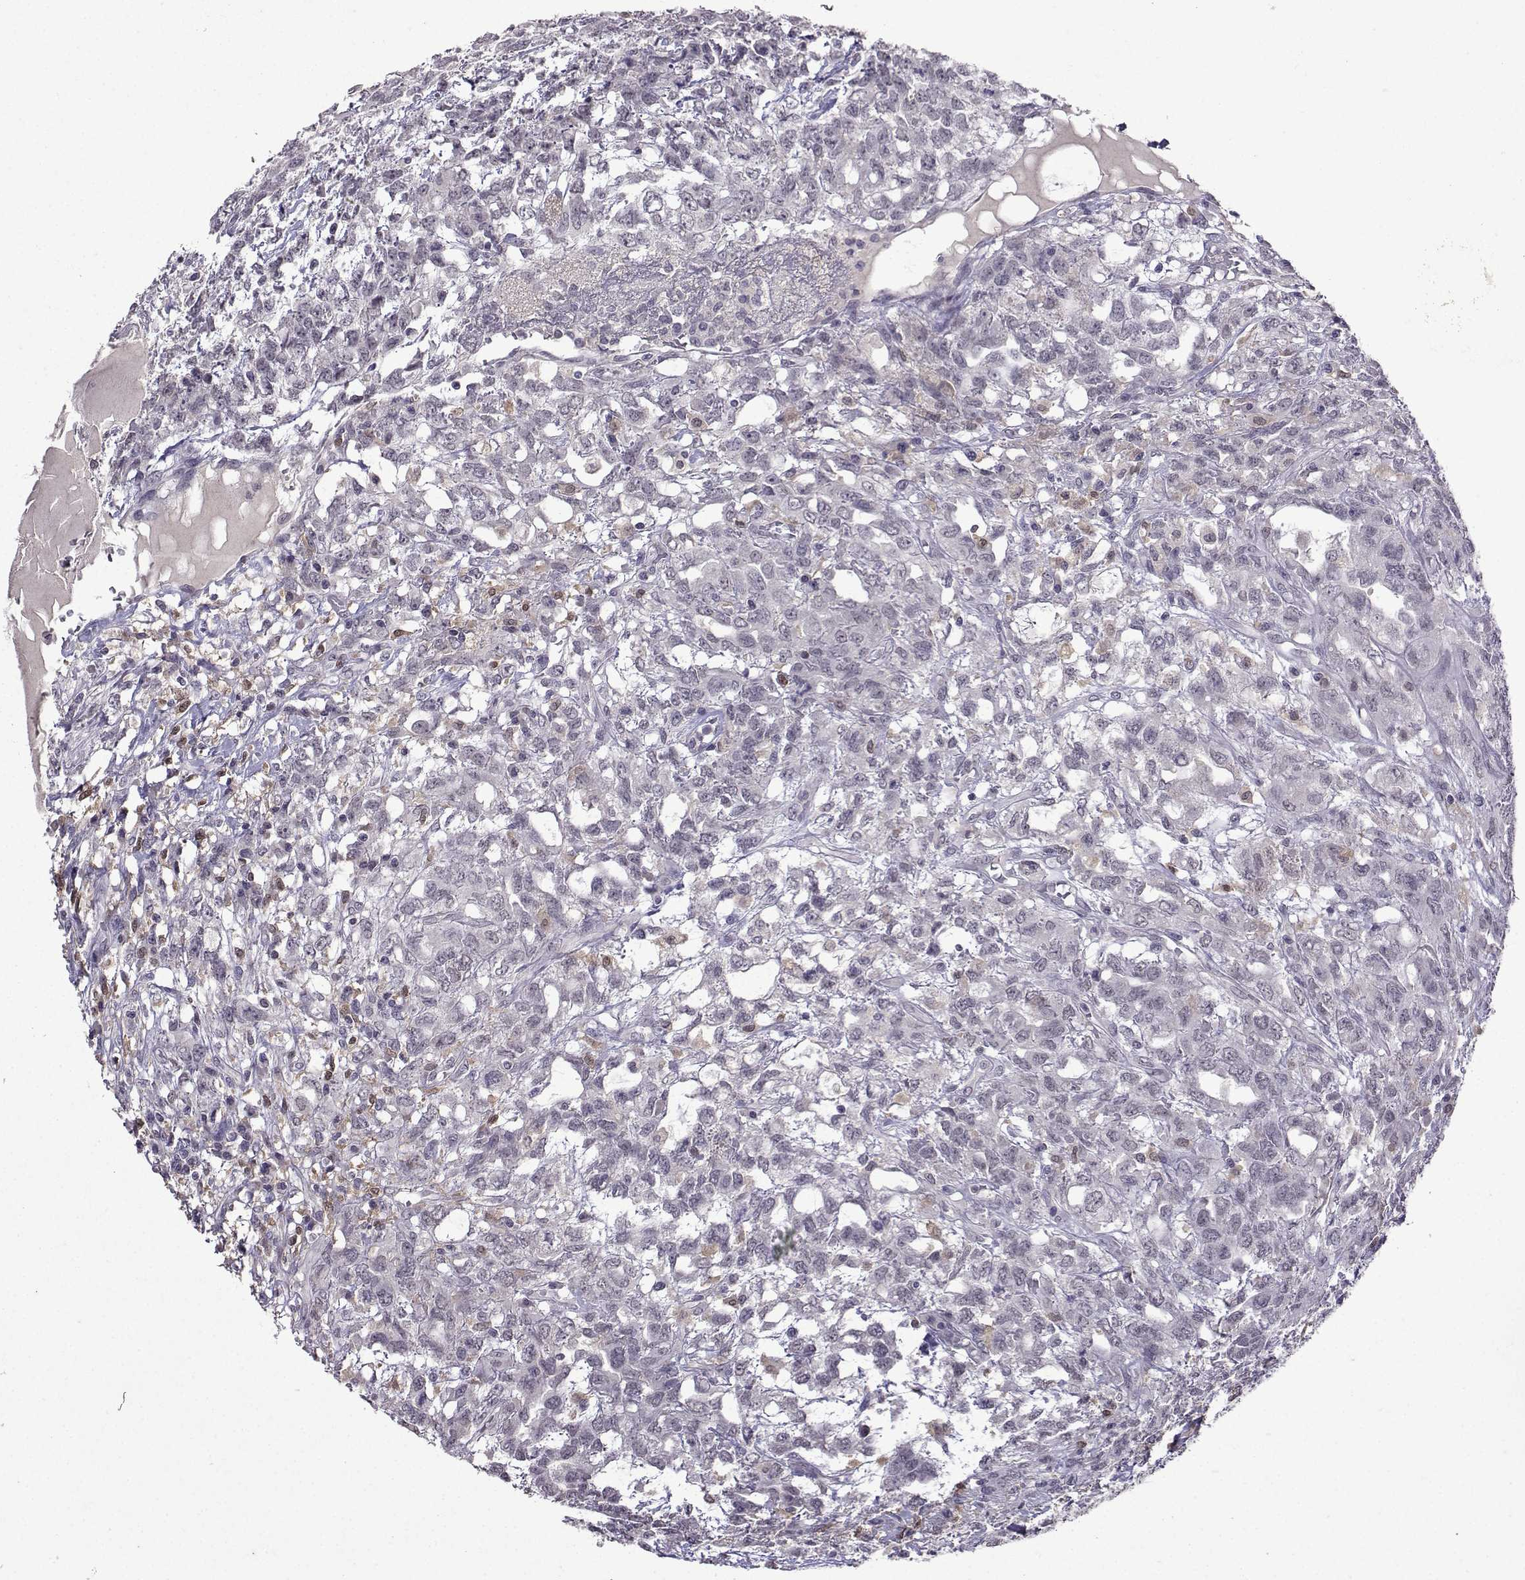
{"staining": {"intensity": "negative", "quantity": "none", "location": "none"}, "tissue": "testis cancer", "cell_type": "Tumor cells", "image_type": "cancer", "snomed": [{"axis": "morphology", "description": "Seminoma, NOS"}, {"axis": "topography", "description": "Testis"}], "caption": "IHC of seminoma (testis) reveals no positivity in tumor cells.", "gene": "CCL28", "patient": {"sex": "male", "age": 52}}